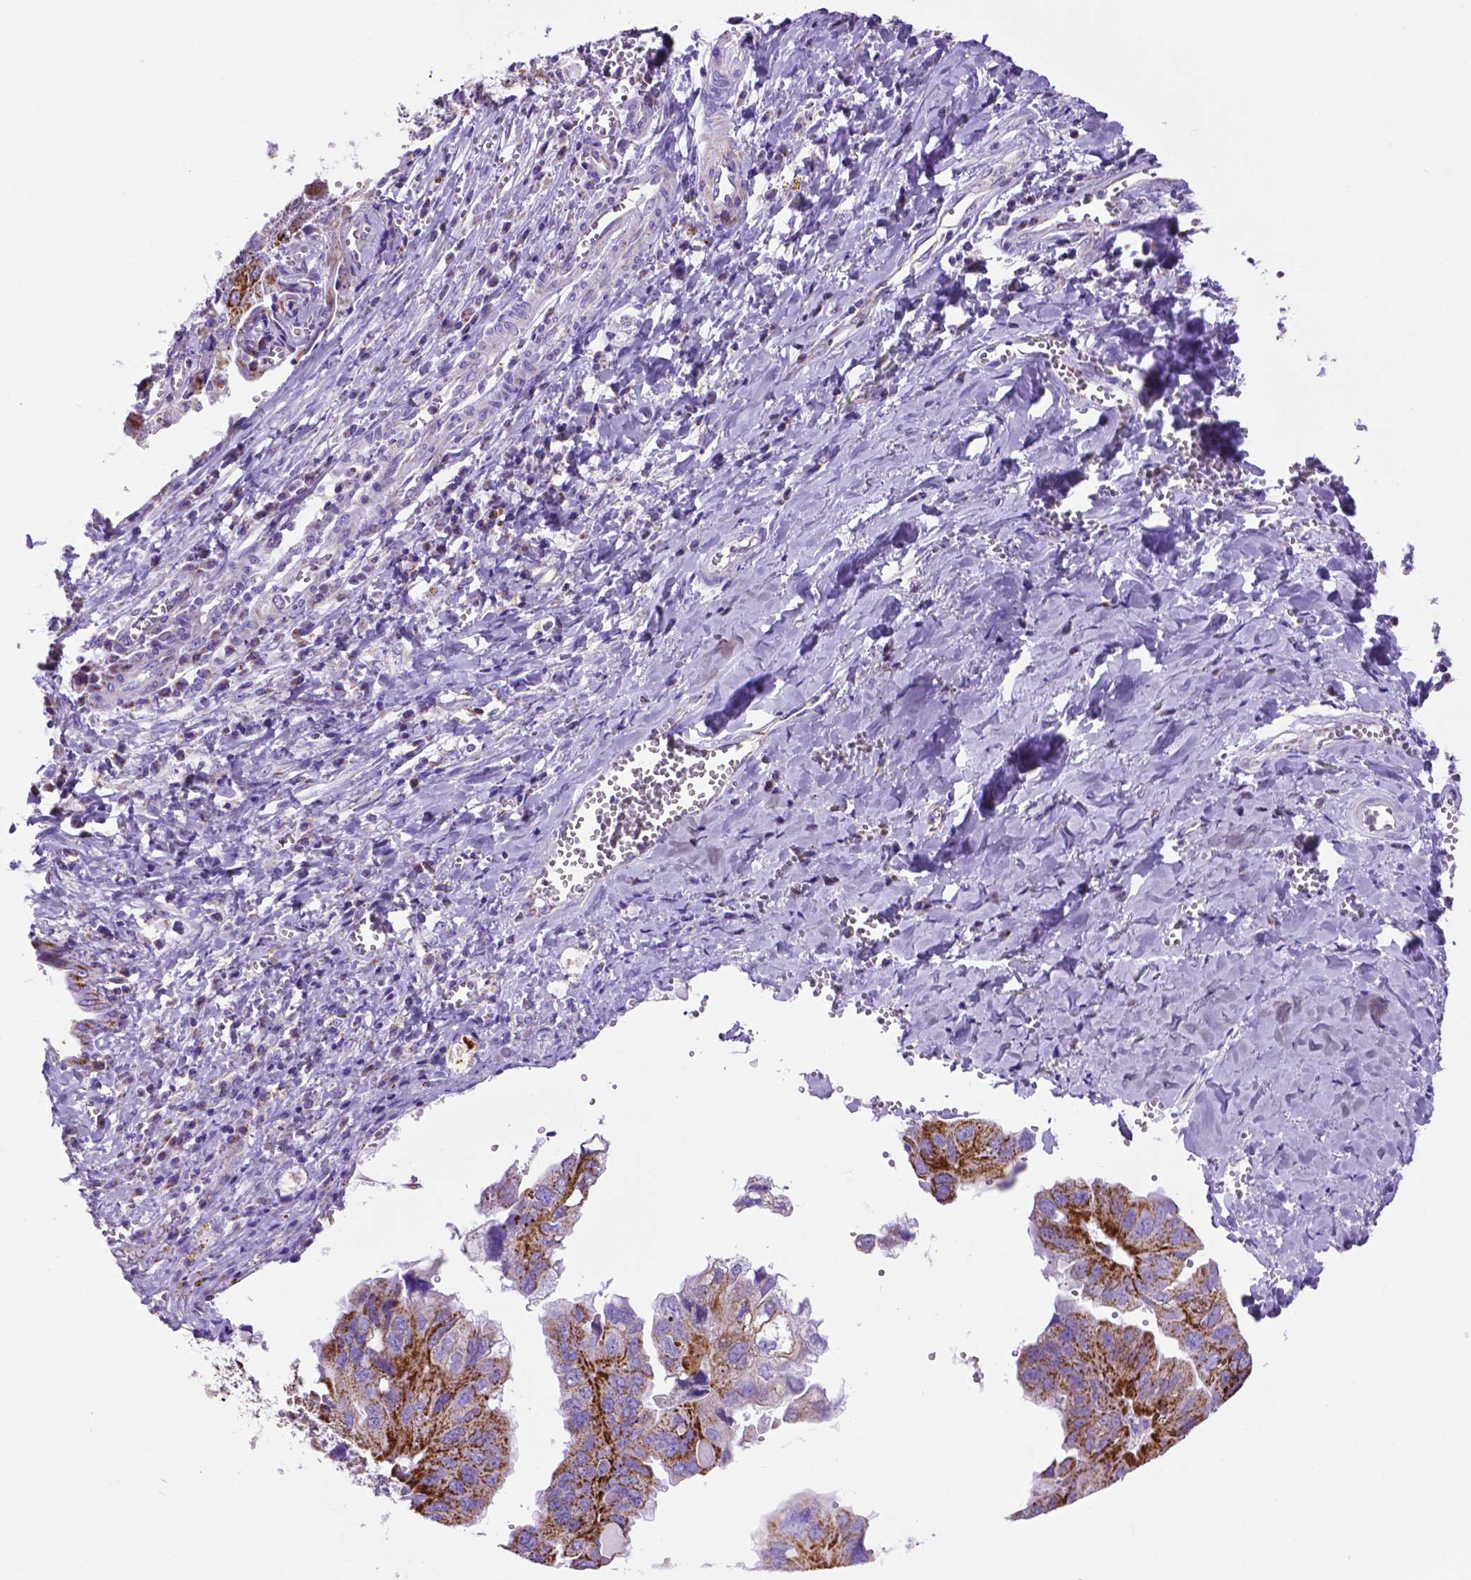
{"staining": {"intensity": "strong", "quantity": "25%-75%", "location": "cytoplasmic/membranous"}, "tissue": "ovarian cancer", "cell_type": "Tumor cells", "image_type": "cancer", "snomed": [{"axis": "morphology", "description": "Cystadenocarcinoma, serous, NOS"}, {"axis": "topography", "description": "Ovary"}], "caption": "Protein expression analysis of ovarian serous cystadenocarcinoma shows strong cytoplasmic/membranous staining in approximately 25%-75% of tumor cells.", "gene": "GDPD5", "patient": {"sex": "female", "age": 79}}